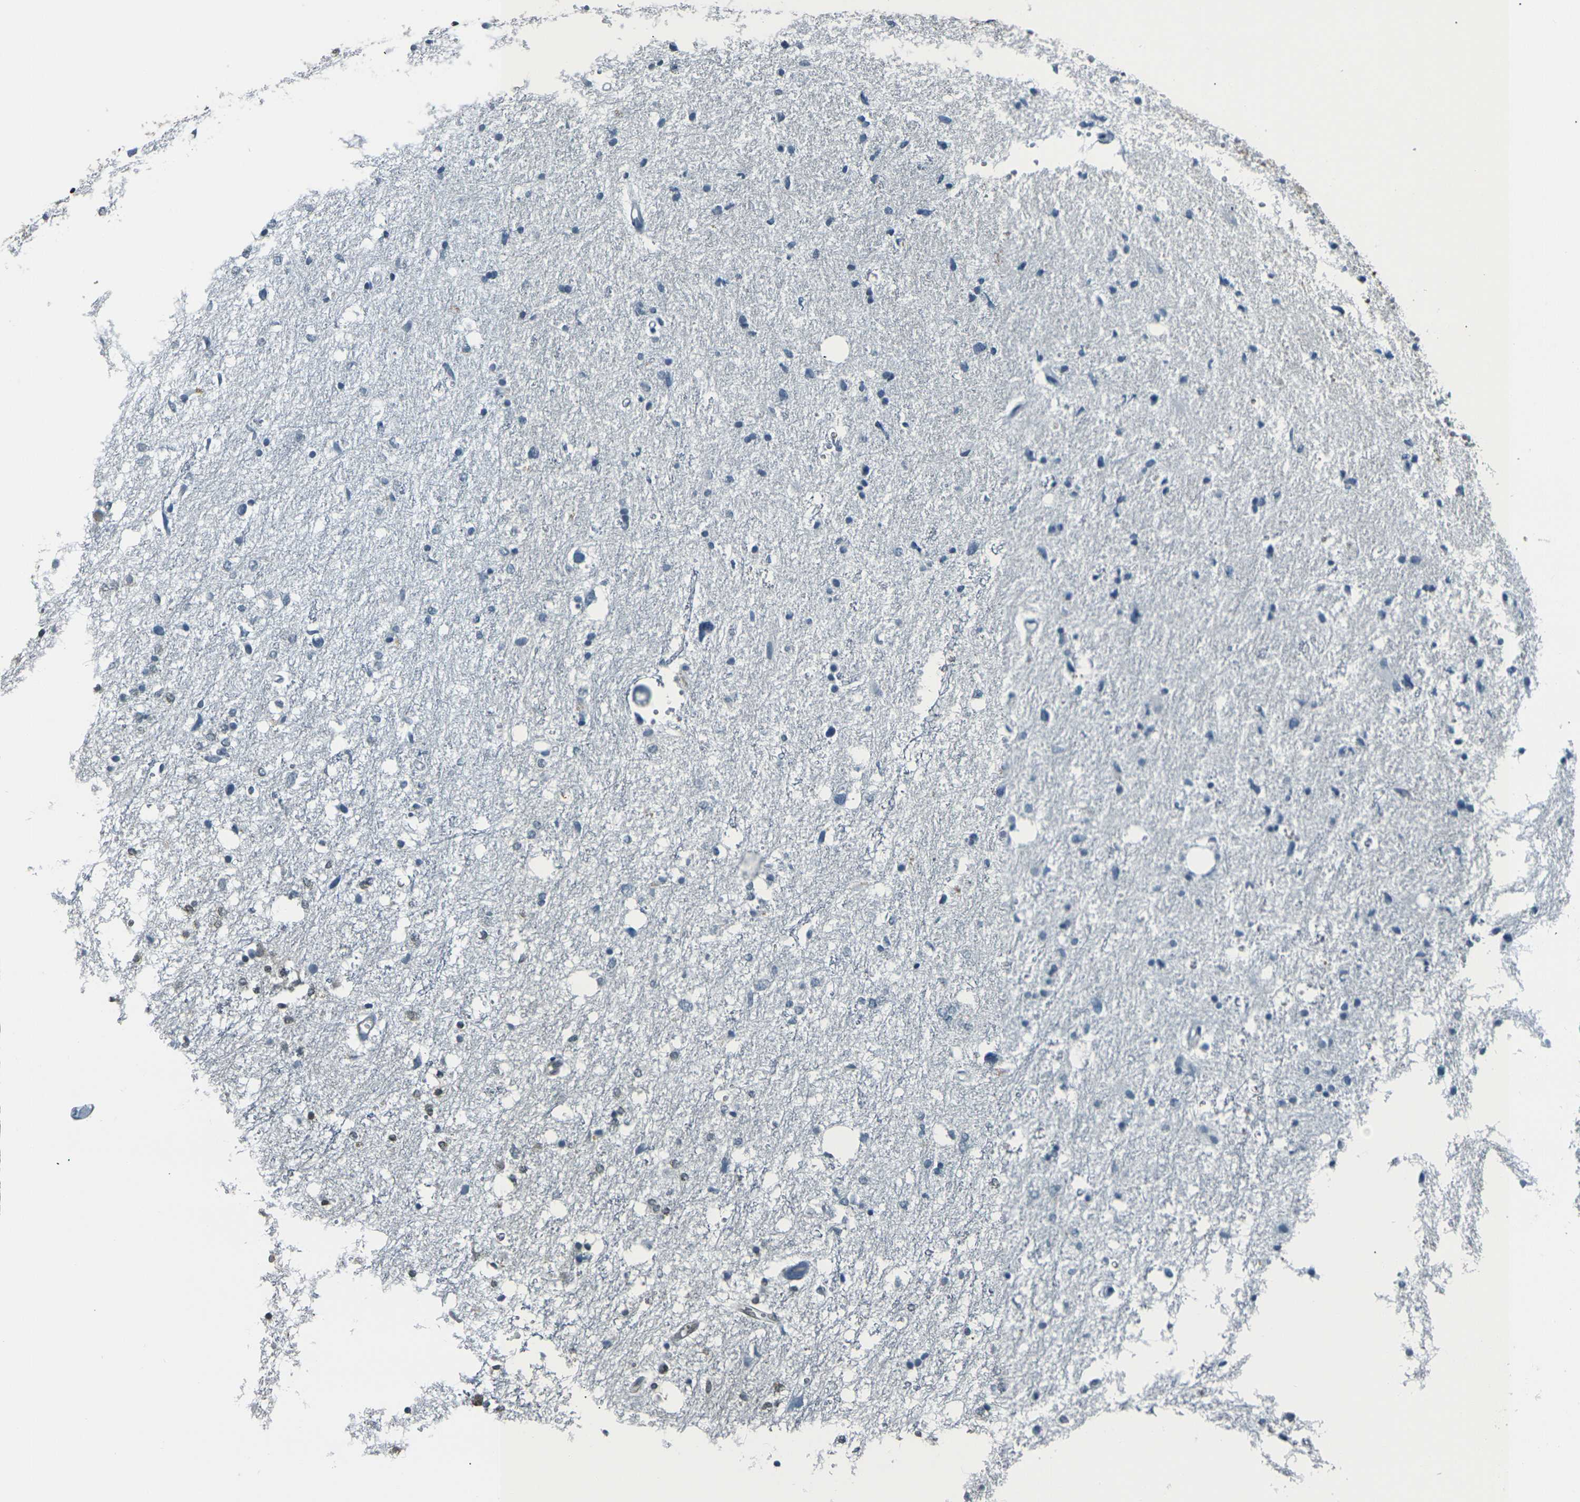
{"staining": {"intensity": "negative", "quantity": "none", "location": "none"}, "tissue": "glioma", "cell_type": "Tumor cells", "image_type": "cancer", "snomed": [{"axis": "morphology", "description": "Glioma, malignant, High grade"}, {"axis": "topography", "description": "Brain"}], "caption": "DAB (3,3'-diaminobenzidine) immunohistochemical staining of human high-grade glioma (malignant) exhibits no significant positivity in tumor cells. Brightfield microscopy of immunohistochemistry (IHC) stained with DAB (3,3'-diaminobenzidine) (brown) and hematoxylin (blue), captured at high magnification.", "gene": "NHEJ1", "patient": {"sex": "female", "age": 59}}